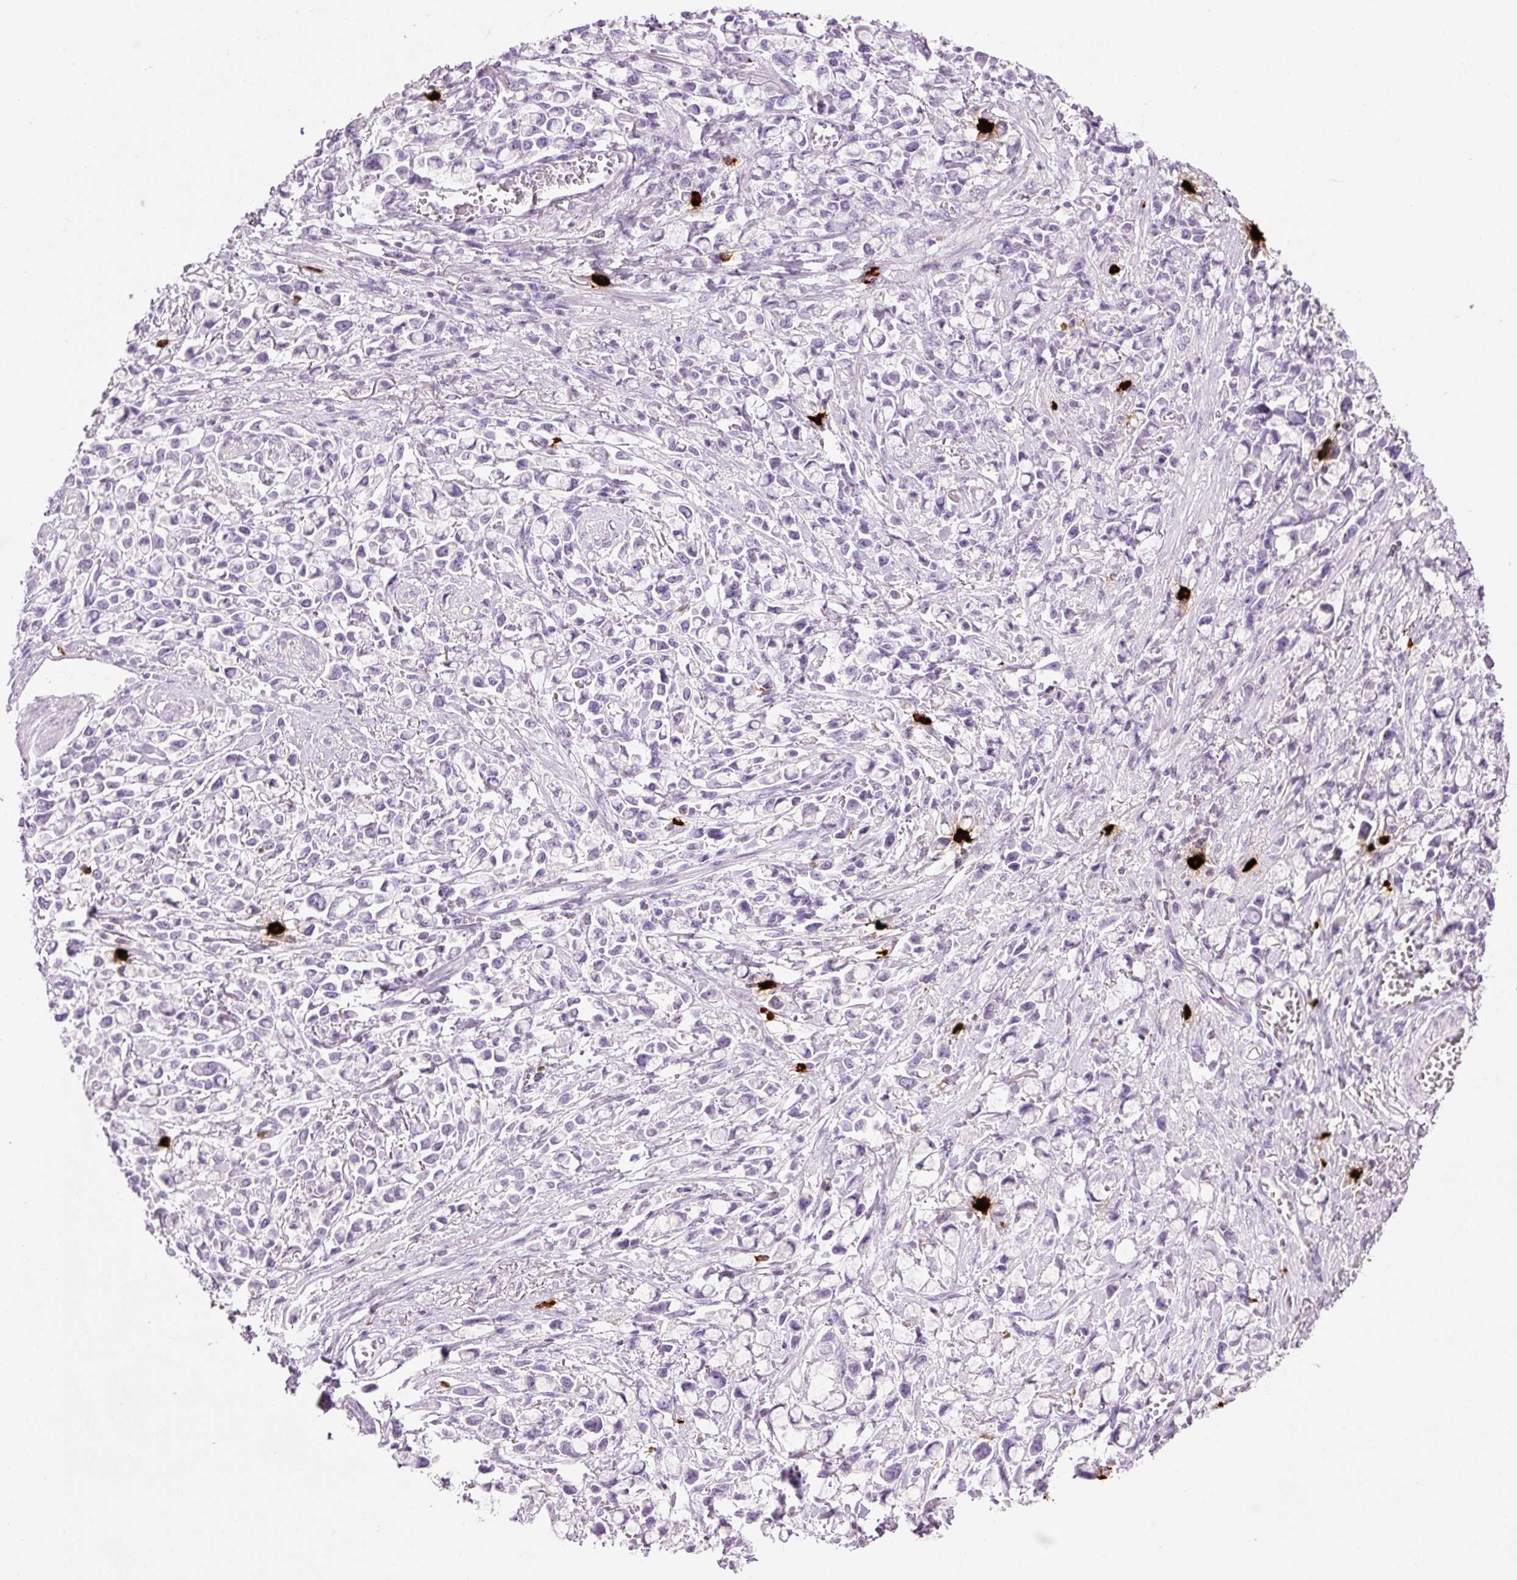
{"staining": {"intensity": "negative", "quantity": "none", "location": "none"}, "tissue": "stomach cancer", "cell_type": "Tumor cells", "image_type": "cancer", "snomed": [{"axis": "morphology", "description": "Adenocarcinoma, NOS"}, {"axis": "topography", "description": "Stomach"}], "caption": "A micrograph of stomach cancer stained for a protein displays no brown staining in tumor cells. Brightfield microscopy of immunohistochemistry stained with DAB (3,3'-diaminobenzidine) (brown) and hematoxylin (blue), captured at high magnification.", "gene": "CMA1", "patient": {"sex": "female", "age": 81}}